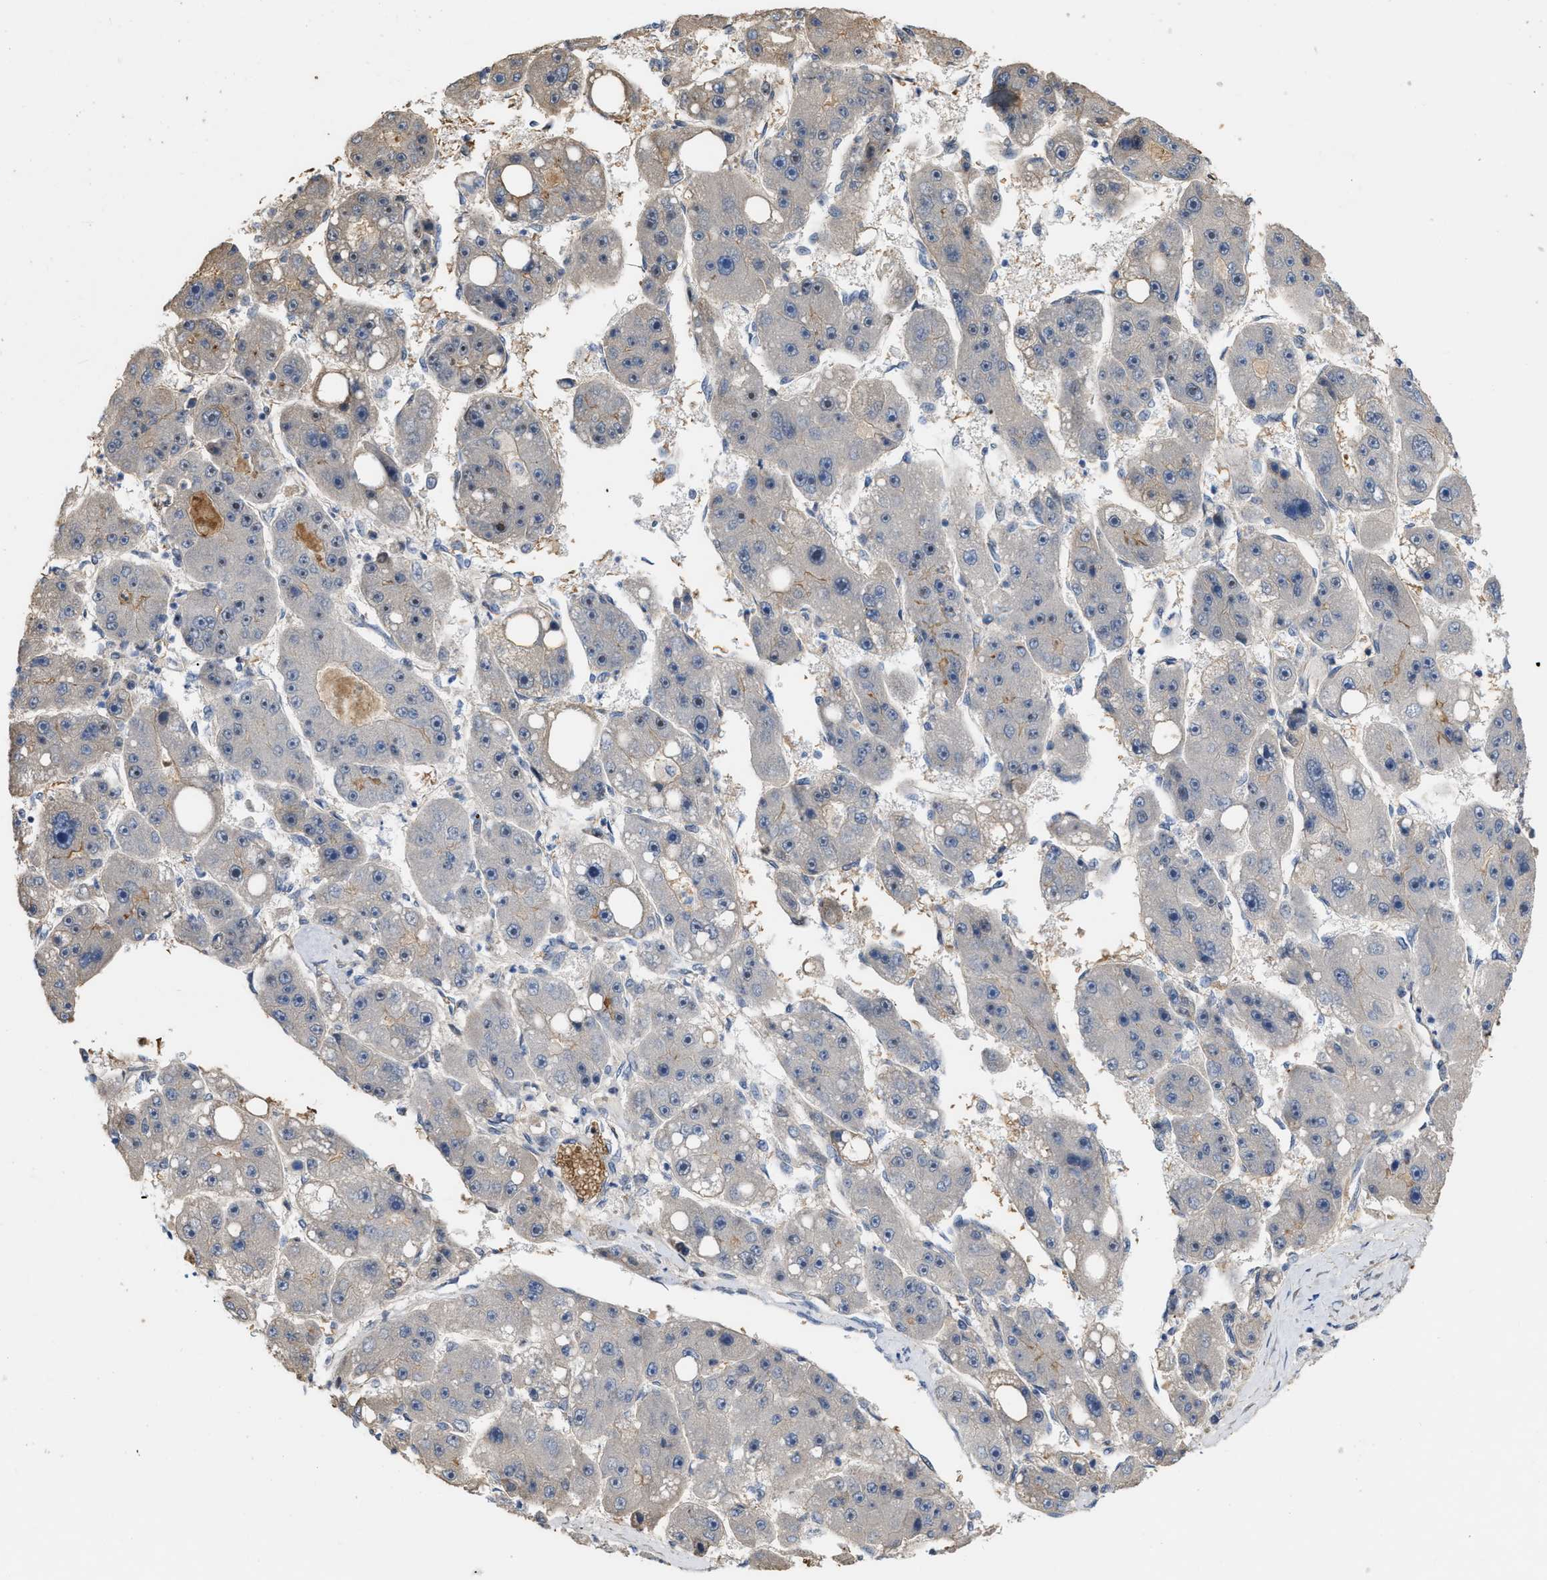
{"staining": {"intensity": "negative", "quantity": "none", "location": "none"}, "tissue": "liver cancer", "cell_type": "Tumor cells", "image_type": "cancer", "snomed": [{"axis": "morphology", "description": "Carcinoma, Hepatocellular, NOS"}, {"axis": "topography", "description": "Liver"}], "caption": "Immunohistochemistry of human hepatocellular carcinoma (liver) demonstrates no expression in tumor cells.", "gene": "POLR1F", "patient": {"sex": "female", "age": 61}}